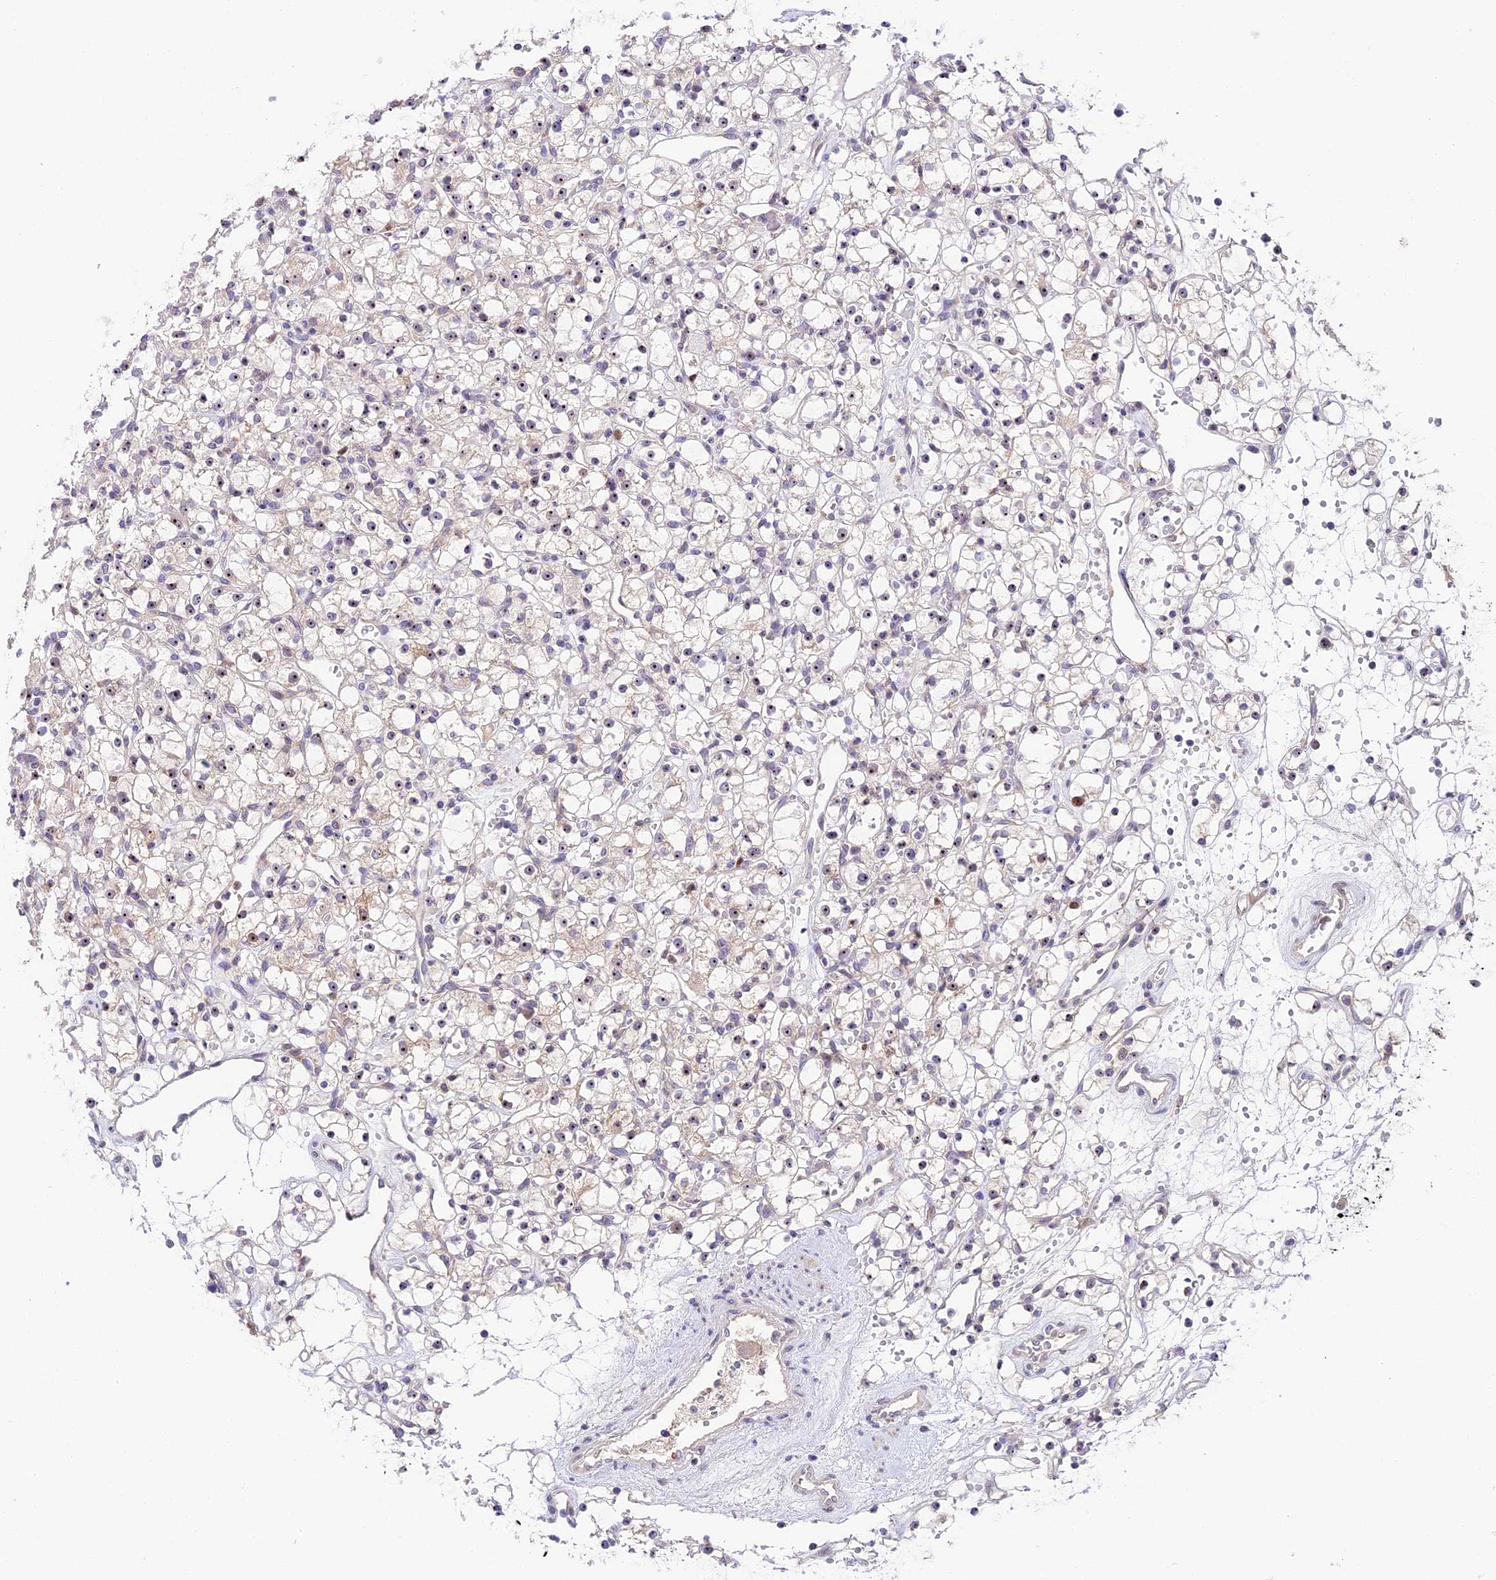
{"staining": {"intensity": "weak", "quantity": "25%-75%", "location": "nuclear"}, "tissue": "renal cancer", "cell_type": "Tumor cells", "image_type": "cancer", "snomed": [{"axis": "morphology", "description": "Adenocarcinoma, NOS"}, {"axis": "topography", "description": "Kidney"}], "caption": "An immunohistochemistry (IHC) histopathology image of neoplastic tissue is shown. Protein staining in brown labels weak nuclear positivity in adenocarcinoma (renal) within tumor cells. (brown staining indicates protein expression, while blue staining denotes nuclei).", "gene": "RAD51", "patient": {"sex": "female", "age": 59}}